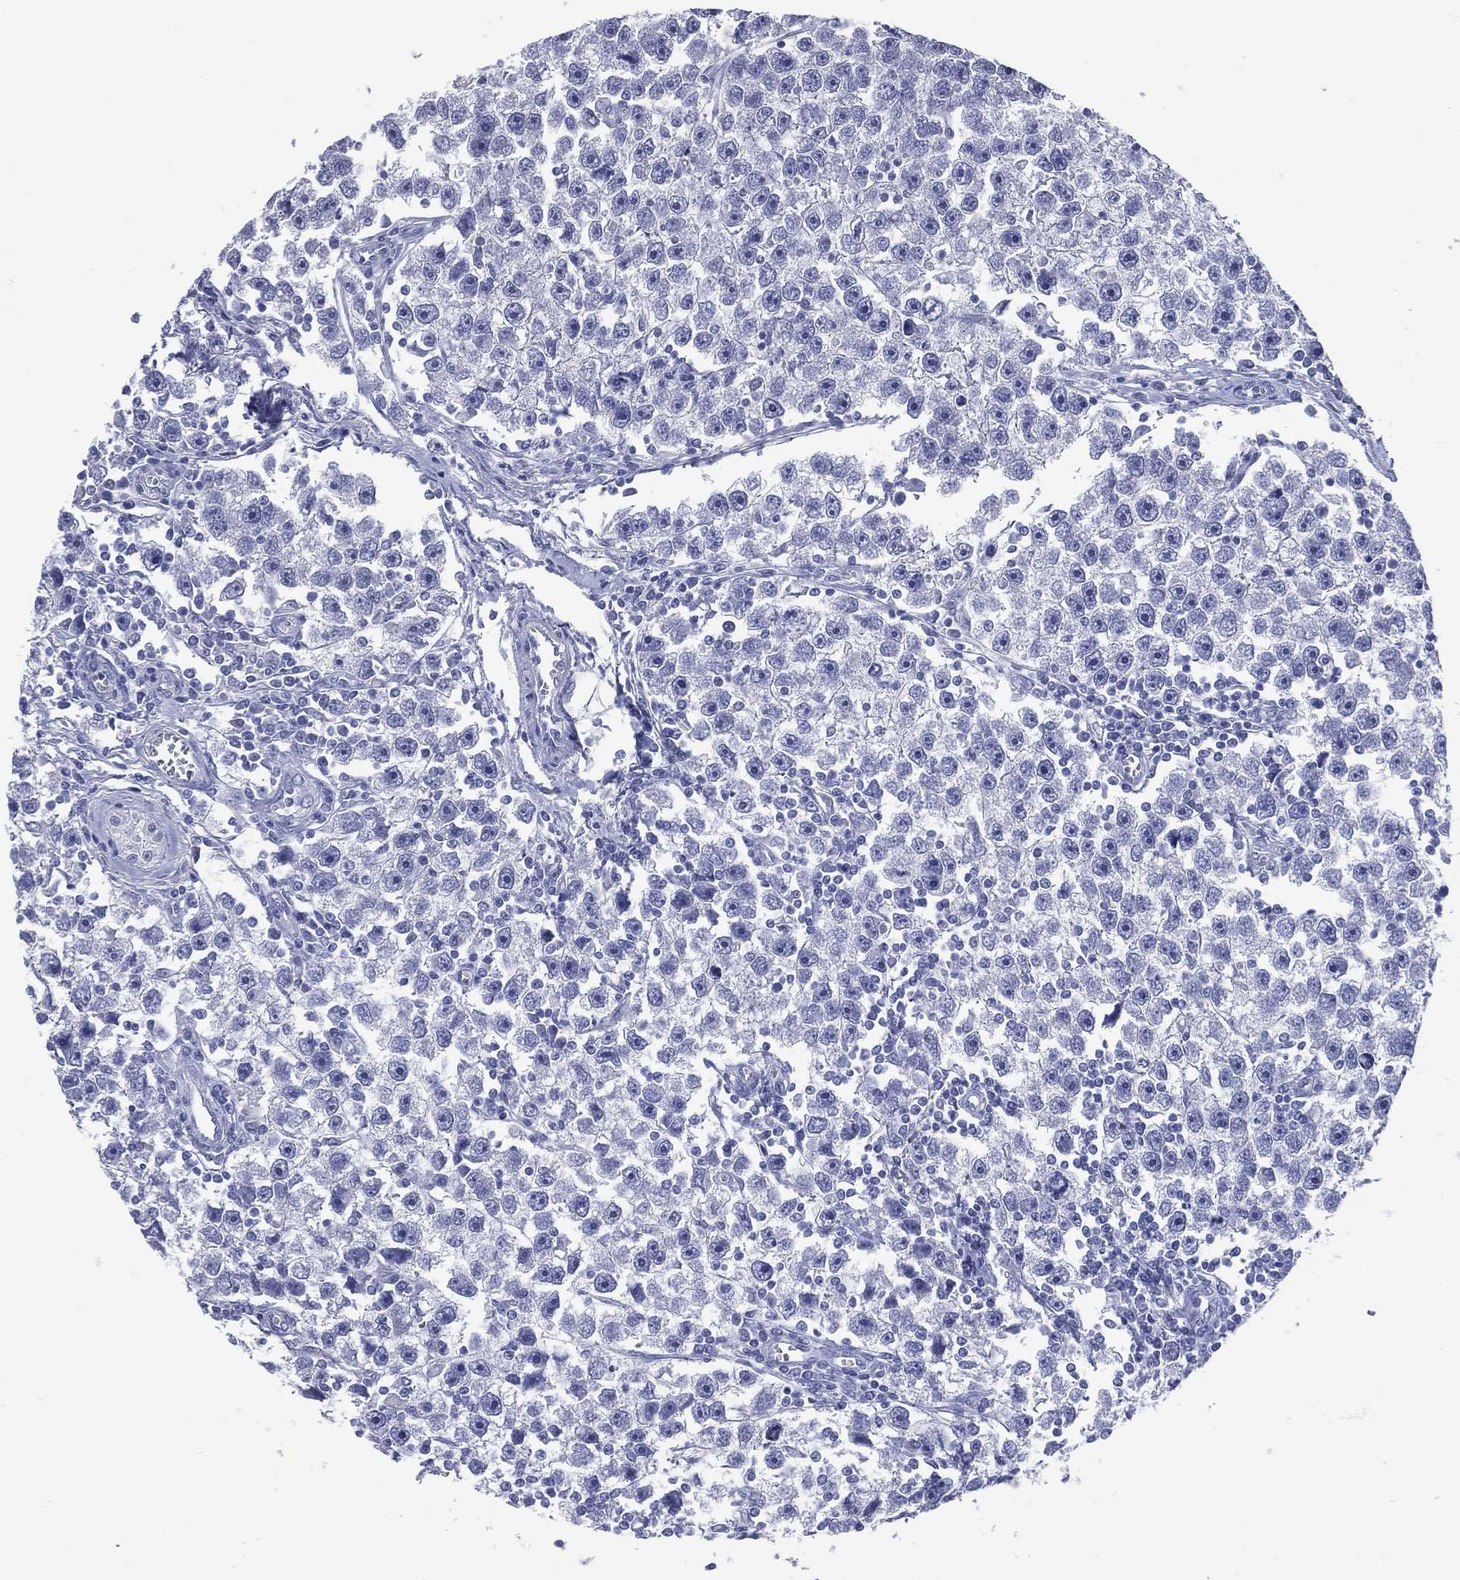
{"staining": {"intensity": "negative", "quantity": "none", "location": "none"}, "tissue": "testis cancer", "cell_type": "Tumor cells", "image_type": "cancer", "snomed": [{"axis": "morphology", "description": "Seminoma, NOS"}, {"axis": "topography", "description": "Testis"}], "caption": "Tumor cells are negative for brown protein staining in seminoma (testis).", "gene": "CYLC1", "patient": {"sex": "male", "age": 30}}